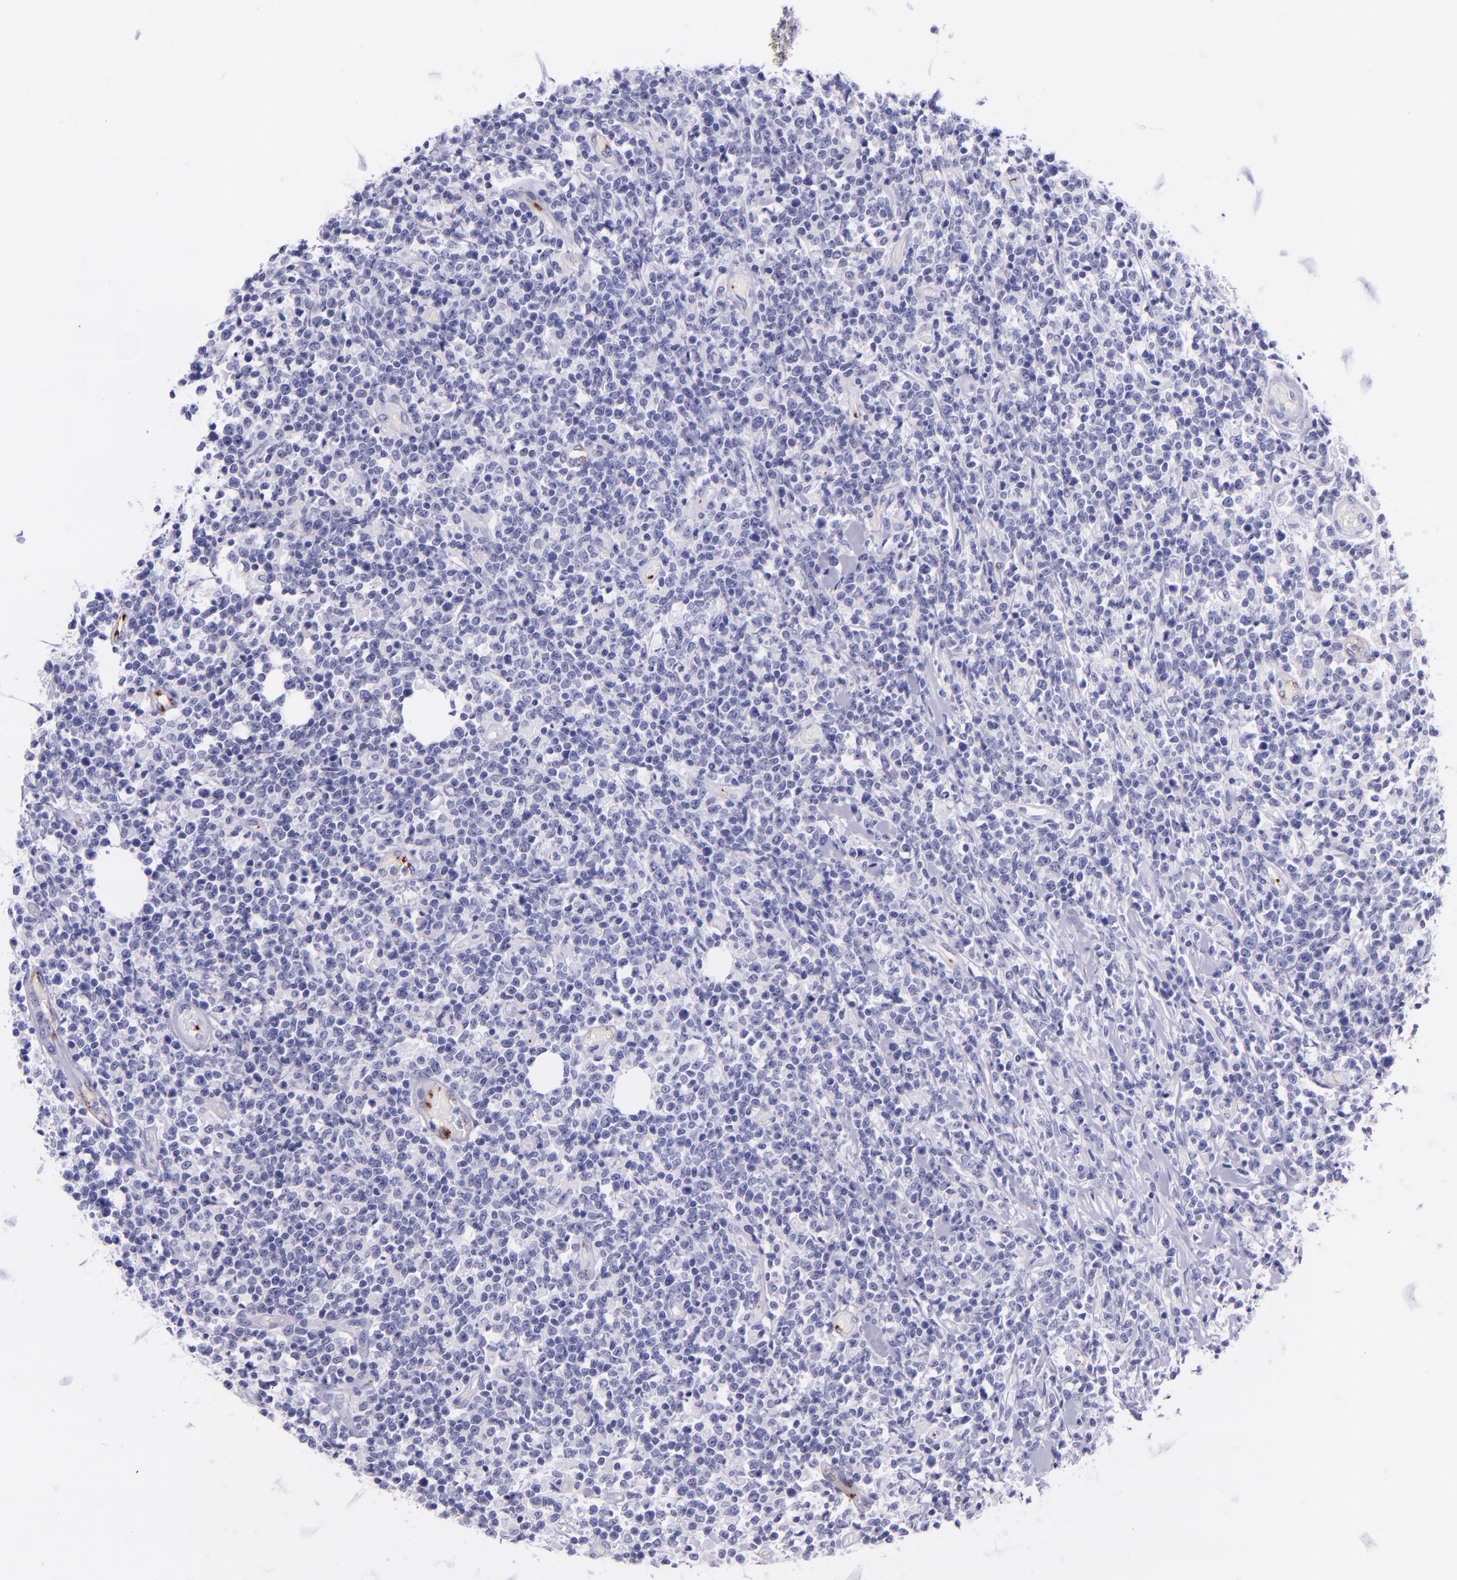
{"staining": {"intensity": "negative", "quantity": "none", "location": "none"}, "tissue": "lymphoma", "cell_type": "Tumor cells", "image_type": "cancer", "snomed": [{"axis": "morphology", "description": "Malignant lymphoma, non-Hodgkin's type, High grade"}, {"axis": "topography", "description": "Colon"}], "caption": "A high-resolution image shows IHC staining of high-grade malignant lymphoma, non-Hodgkin's type, which reveals no significant staining in tumor cells.", "gene": "SELE", "patient": {"sex": "male", "age": 82}}